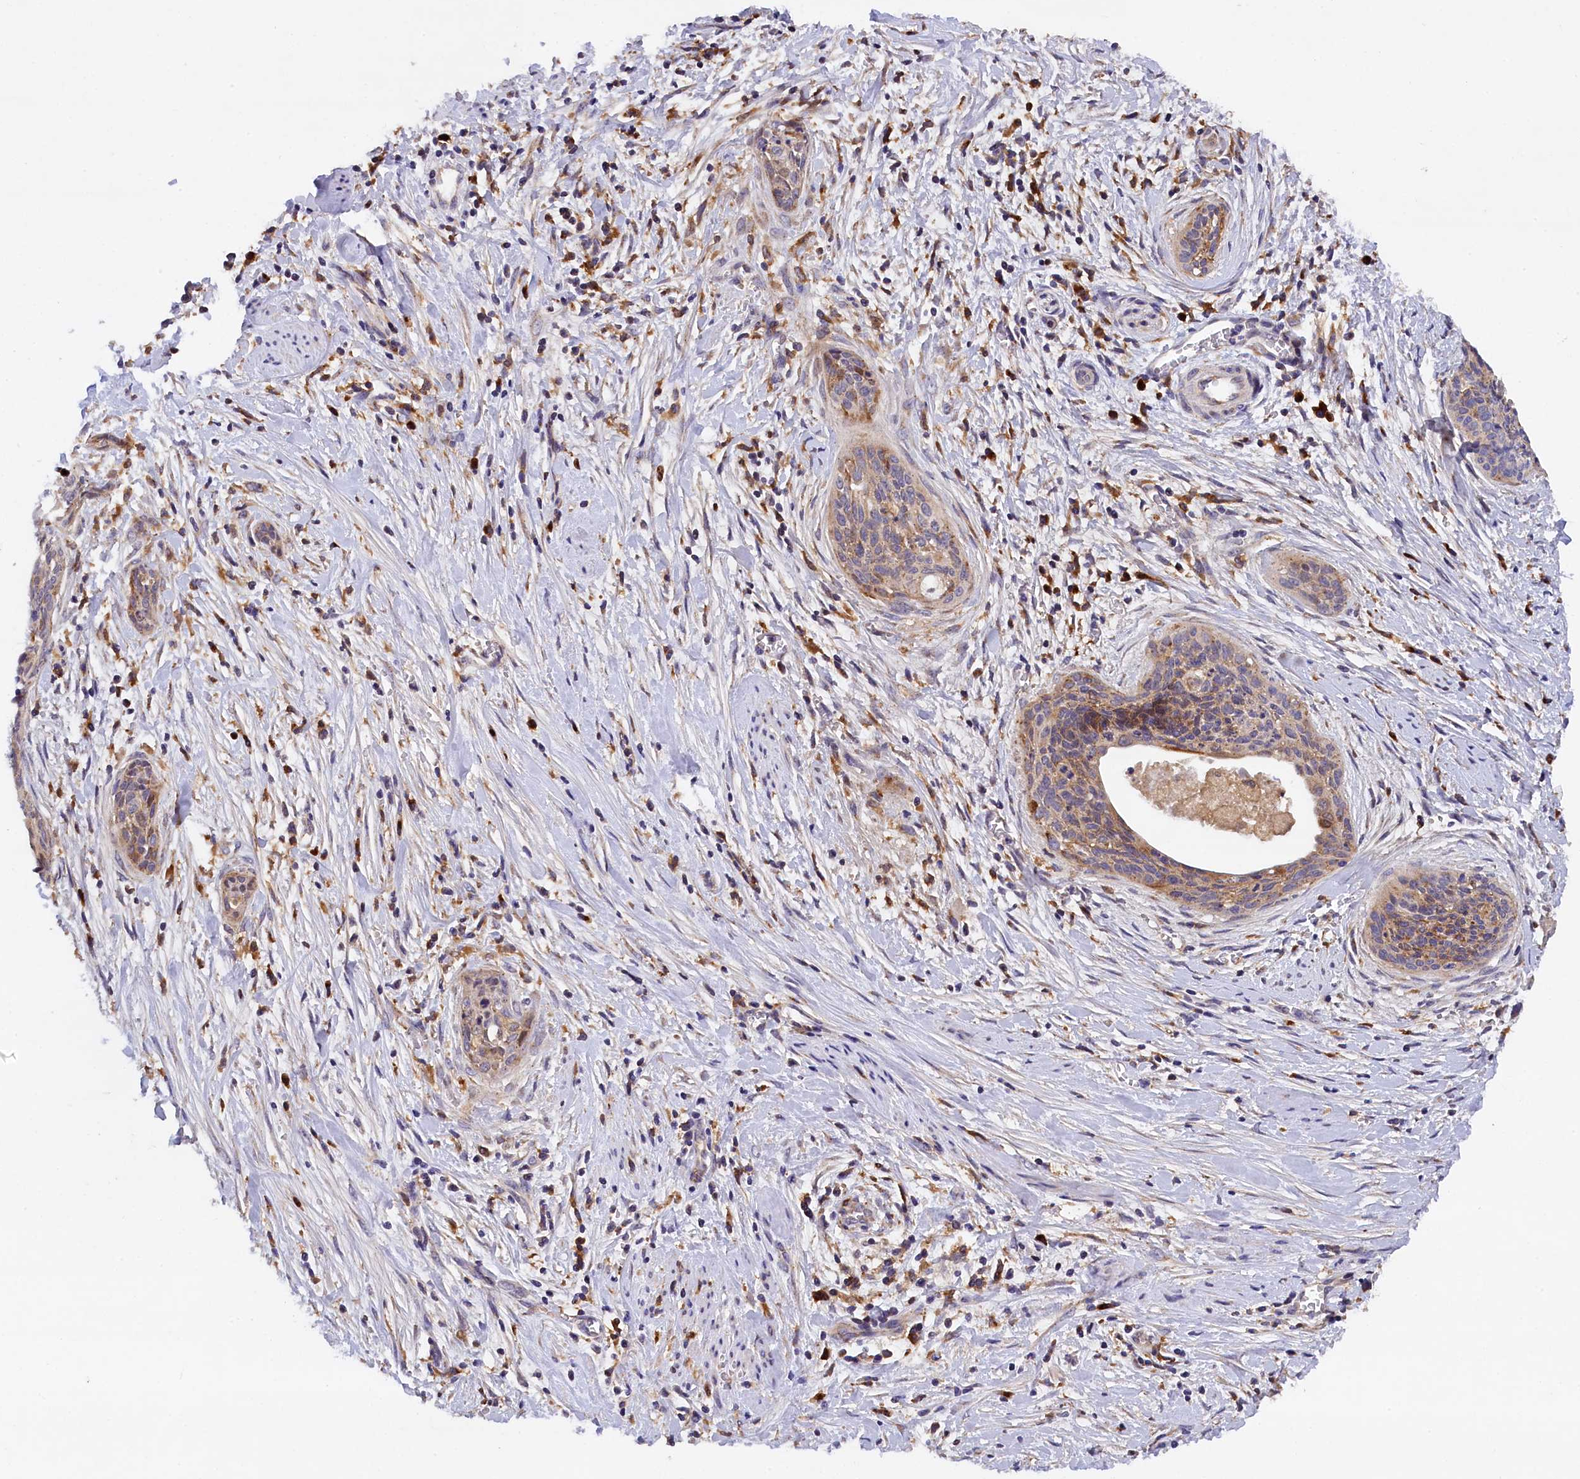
{"staining": {"intensity": "weak", "quantity": ">75%", "location": "cytoplasmic/membranous"}, "tissue": "cervical cancer", "cell_type": "Tumor cells", "image_type": "cancer", "snomed": [{"axis": "morphology", "description": "Squamous cell carcinoma, NOS"}, {"axis": "topography", "description": "Cervix"}], "caption": "Immunohistochemistry (IHC) staining of squamous cell carcinoma (cervical), which shows low levels of weak cytoplasmic/membranous staining in about >75% of tumor cells indicating weak cytoplasmic/membranous protein expression. The staining was performed using DAB (3,3'-diaminobenzidine) (brown) for protein detection and nuclei were counterstained in hematoxylin (blue).", "gene": "NAIP", "patient": {"sex": "female", "age": 55}}